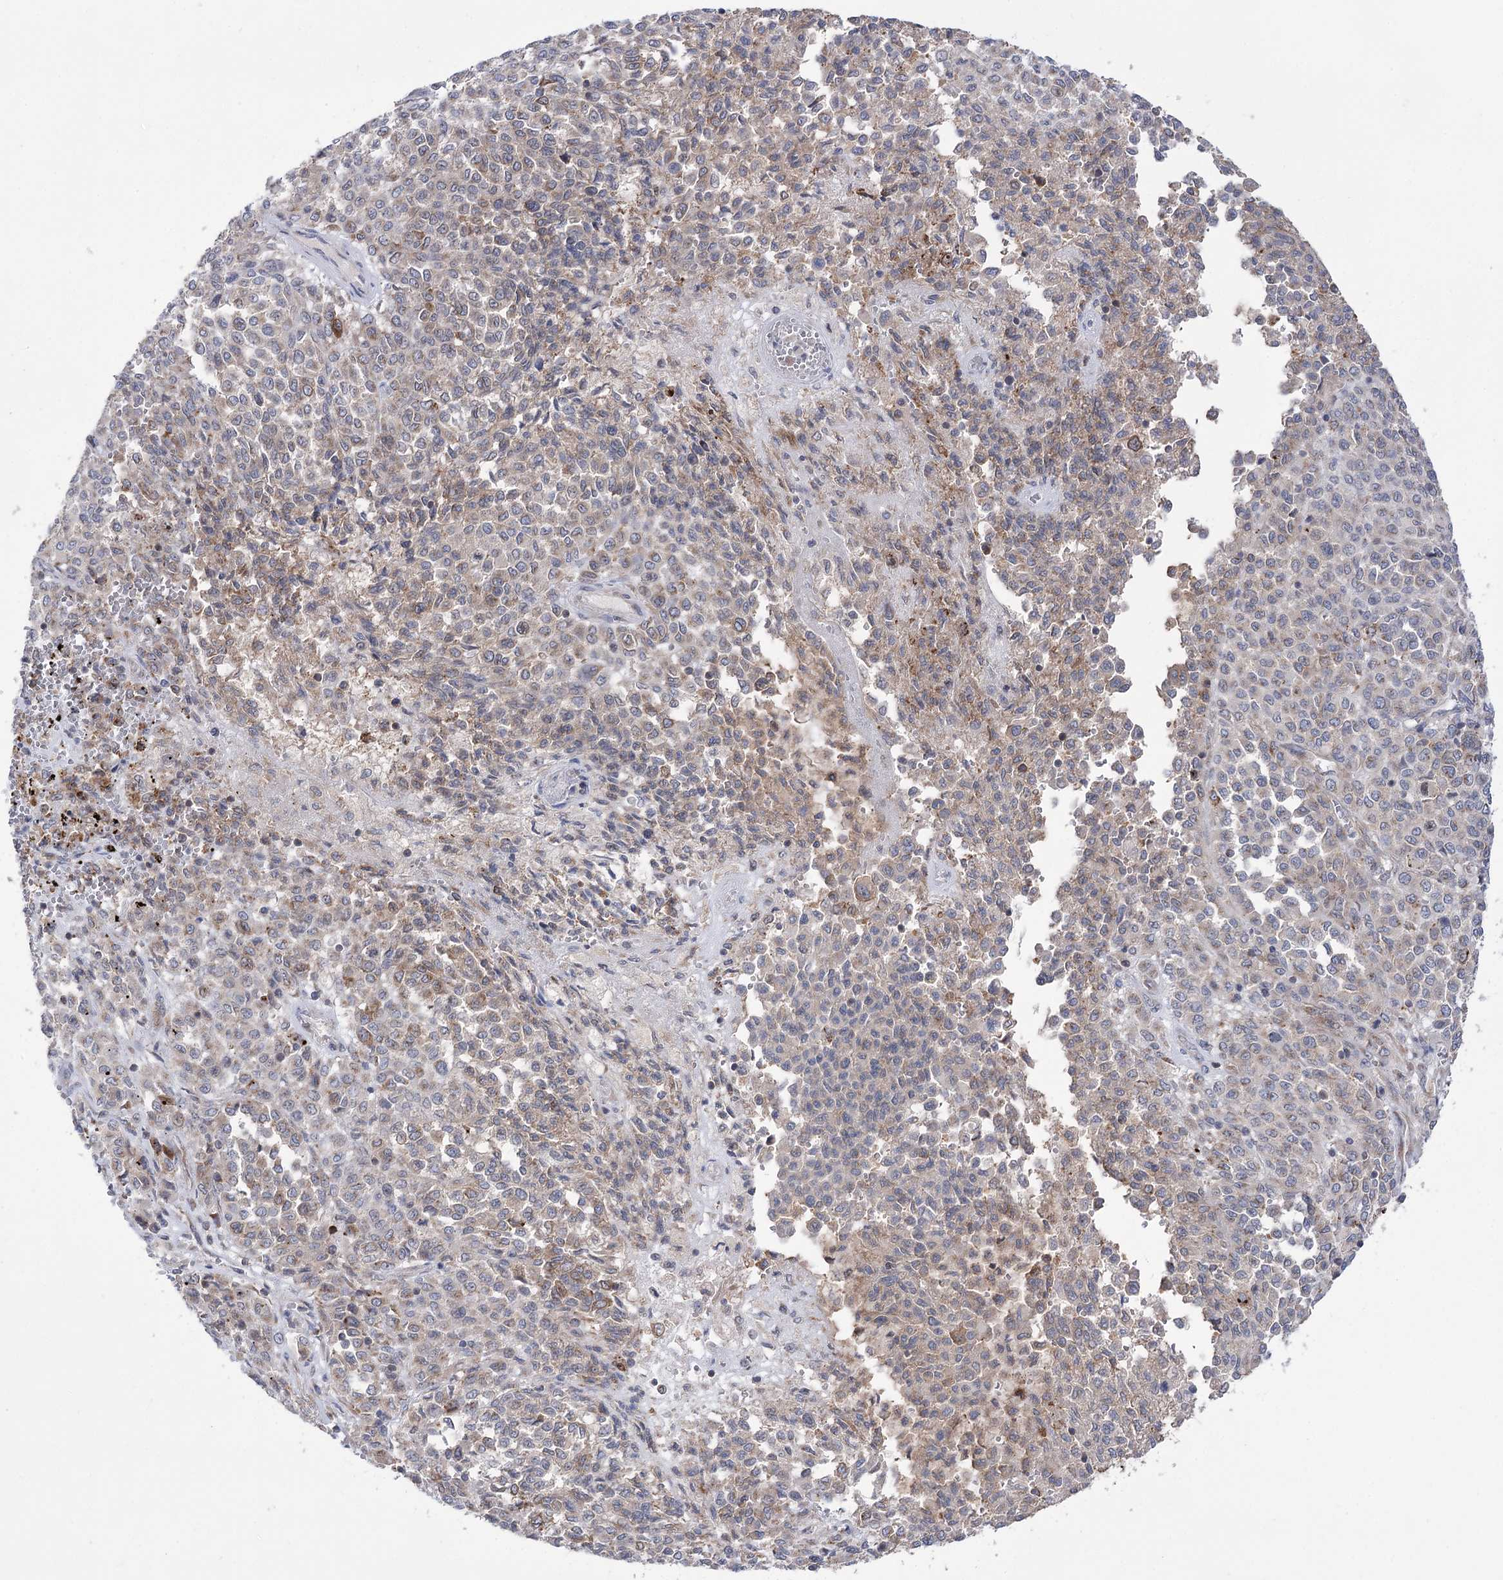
{"staining": {"intensity": "moderate", "quantity": "<25%", "location": "cytoplasmic/membranous"}, "tissue": "melanoma", "cell_type": "Tumor cells", "image_type": "cancer", "snomed": [{"axis": "morphology", "description": "Malignant melanoma, Metastatic site"}, {"axis": "topography", "description": "Pancreas"}], "caption": "An immunohistochemistry (IHC) photomicrograph of tumor tissue is shown. Protein staining in brown shows moderate cytoplasmic/membranous positivity in melanoma within tumor cells. (DAB IHC with brightfield microscopy, high magnification).", "gene": "ZNF622", "patient": {"sex": "female", "age": 30}}